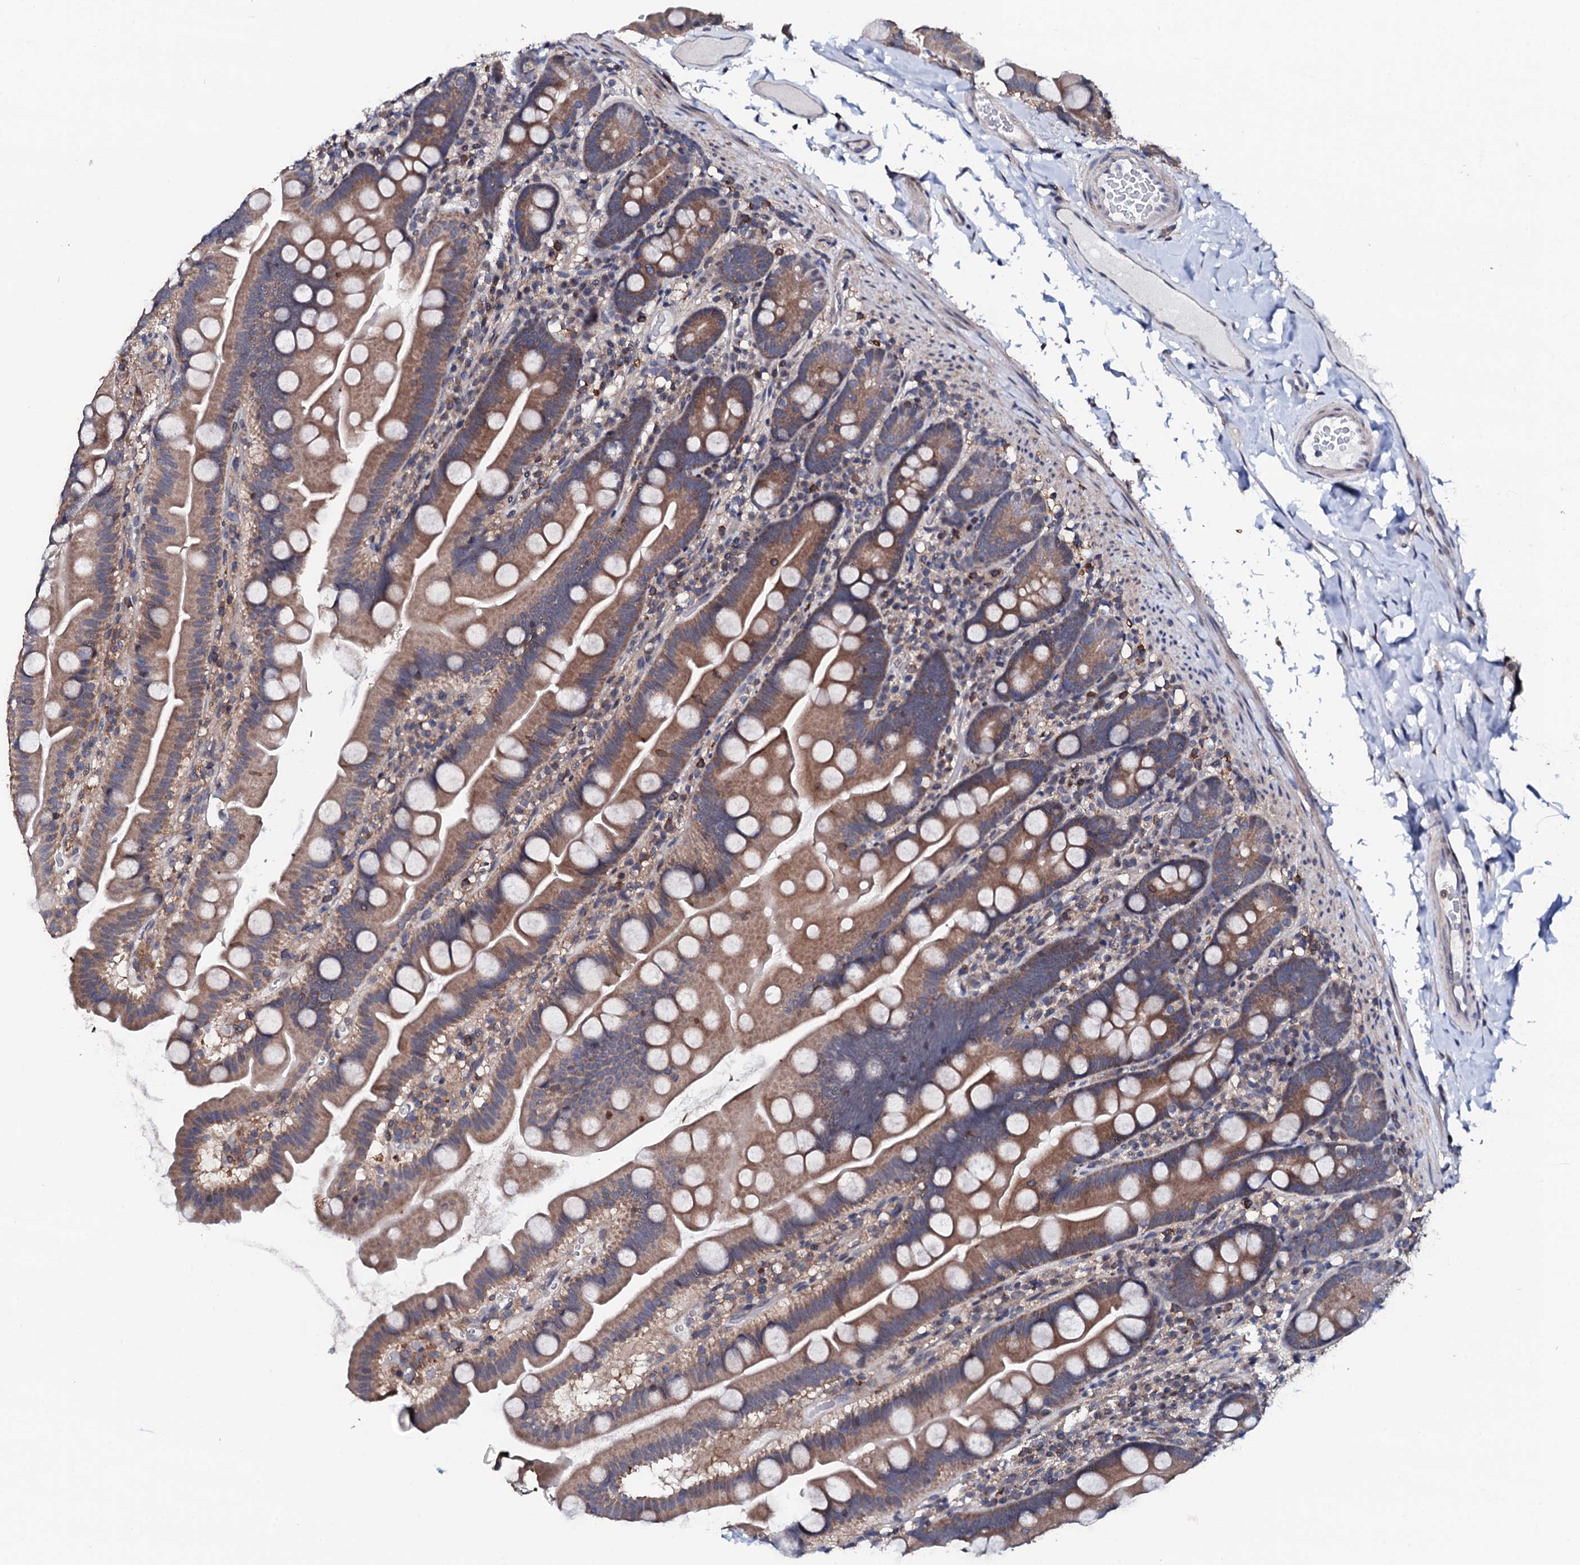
{"staining": {"intensity": "moderate", "quantity": "25%-75%", "location": "cytoplasmic/membranous"}, "tissue": "small intestine", "cell_type": "Glandular cells", "image_type": "normal", "snomed": [{"axis": "morphology", "description": "Normal tissue, NOS"}, {"axis": "topography", "description": "Small intestine"}], "caption": "Approximately 25%-75% of glandular cells in benign human small intestine show moderate cytoplasmic/membranous protein positivity as visualized by brown immunohistochemical staining.", "gene": "EDC3", "patient": {"sex": "female", "age": 68}}